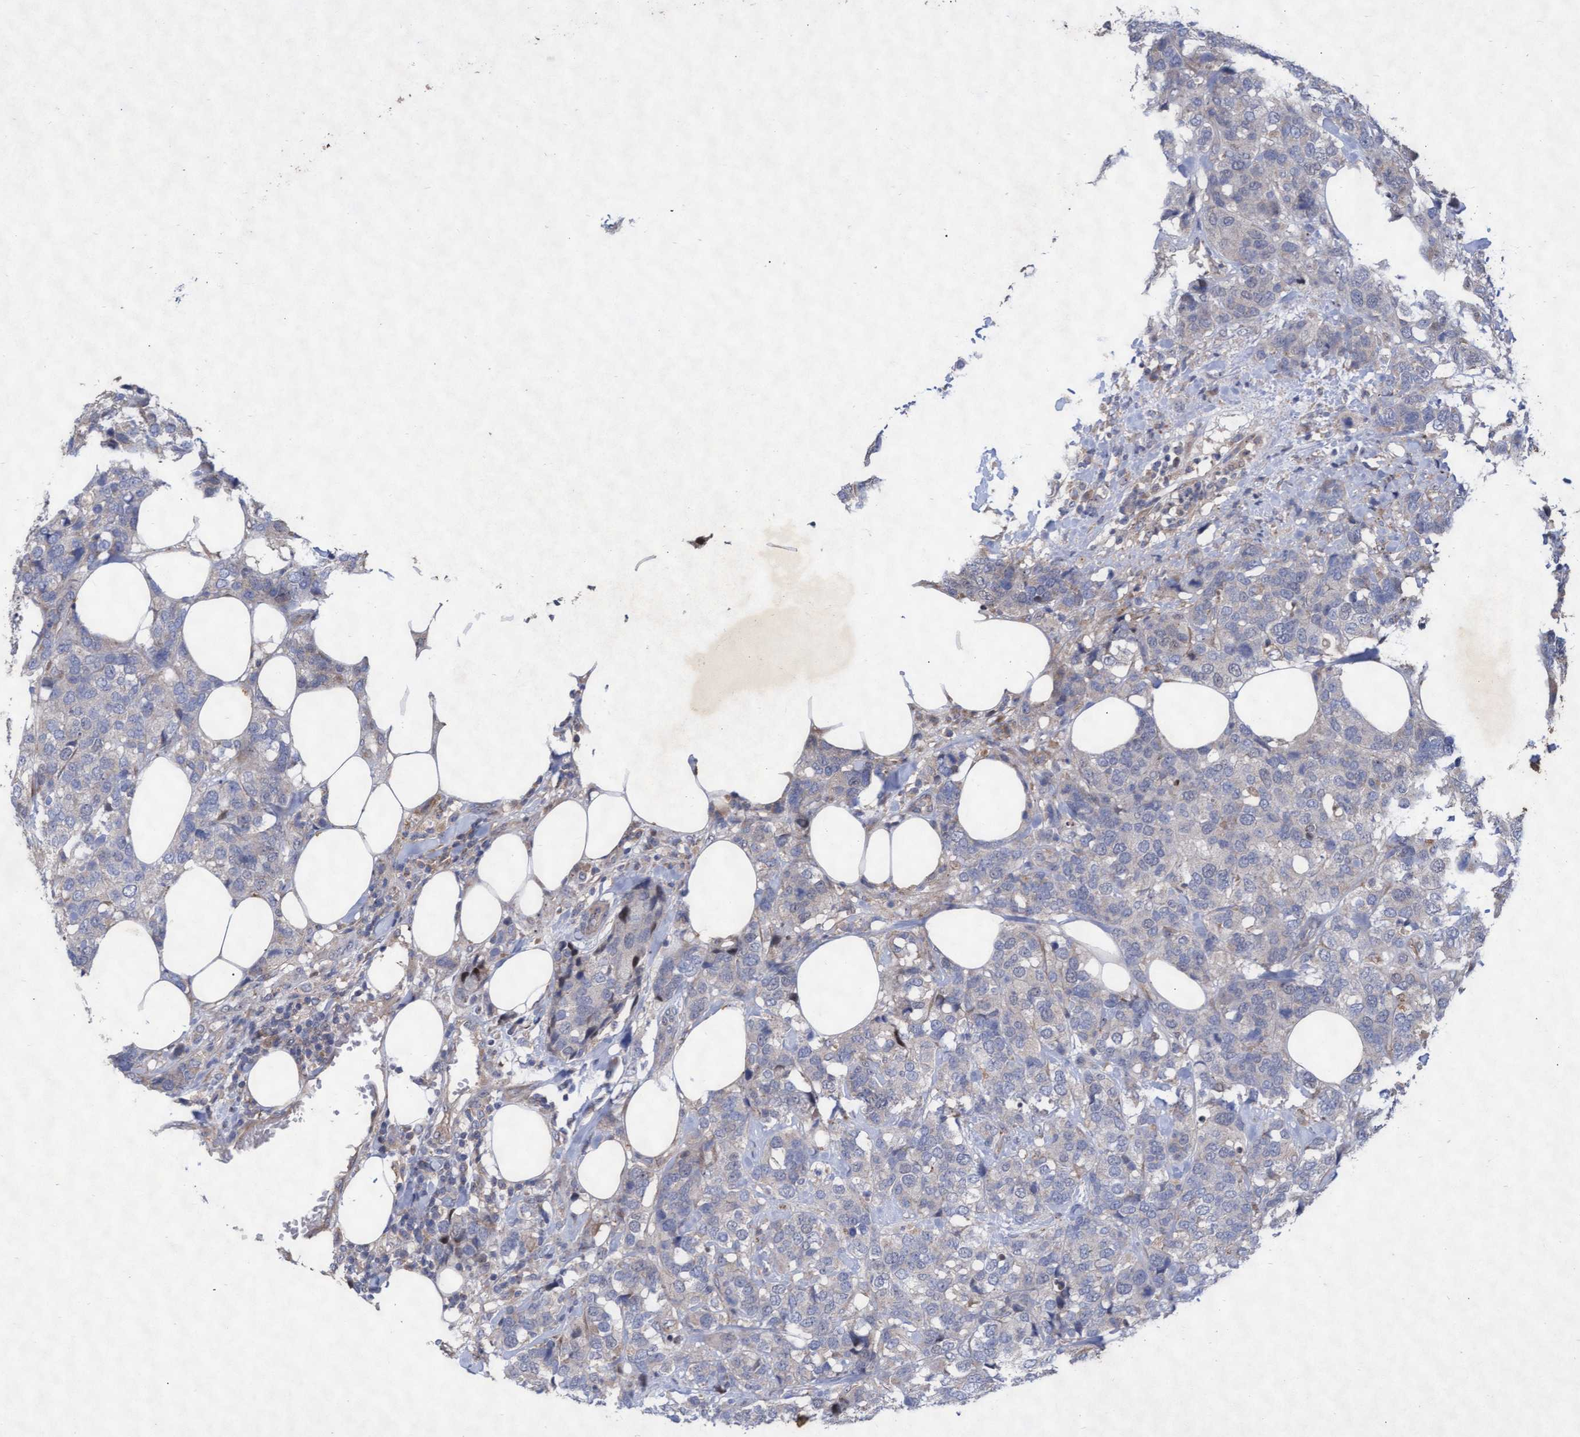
{"staining": {"intensity": "negative", "quantity": "none", "location": "none"}, "tissue": "breast cancer", "cell_type": "Tumor cells", "image_type": "cancer", "snomed": [{"axis": "morphology", "description": "Lobular carcinoma"}, {"axis": "topography", "description": "Breast"}], "caption": "Immunohistochemistry (IHC) photomicrograph of breast lobular carcinoma stained for a protein (brown), which displays no expression in tumor cells.", "gene": "ABCF2", "patient": {"sex": "female", "age": 59}}